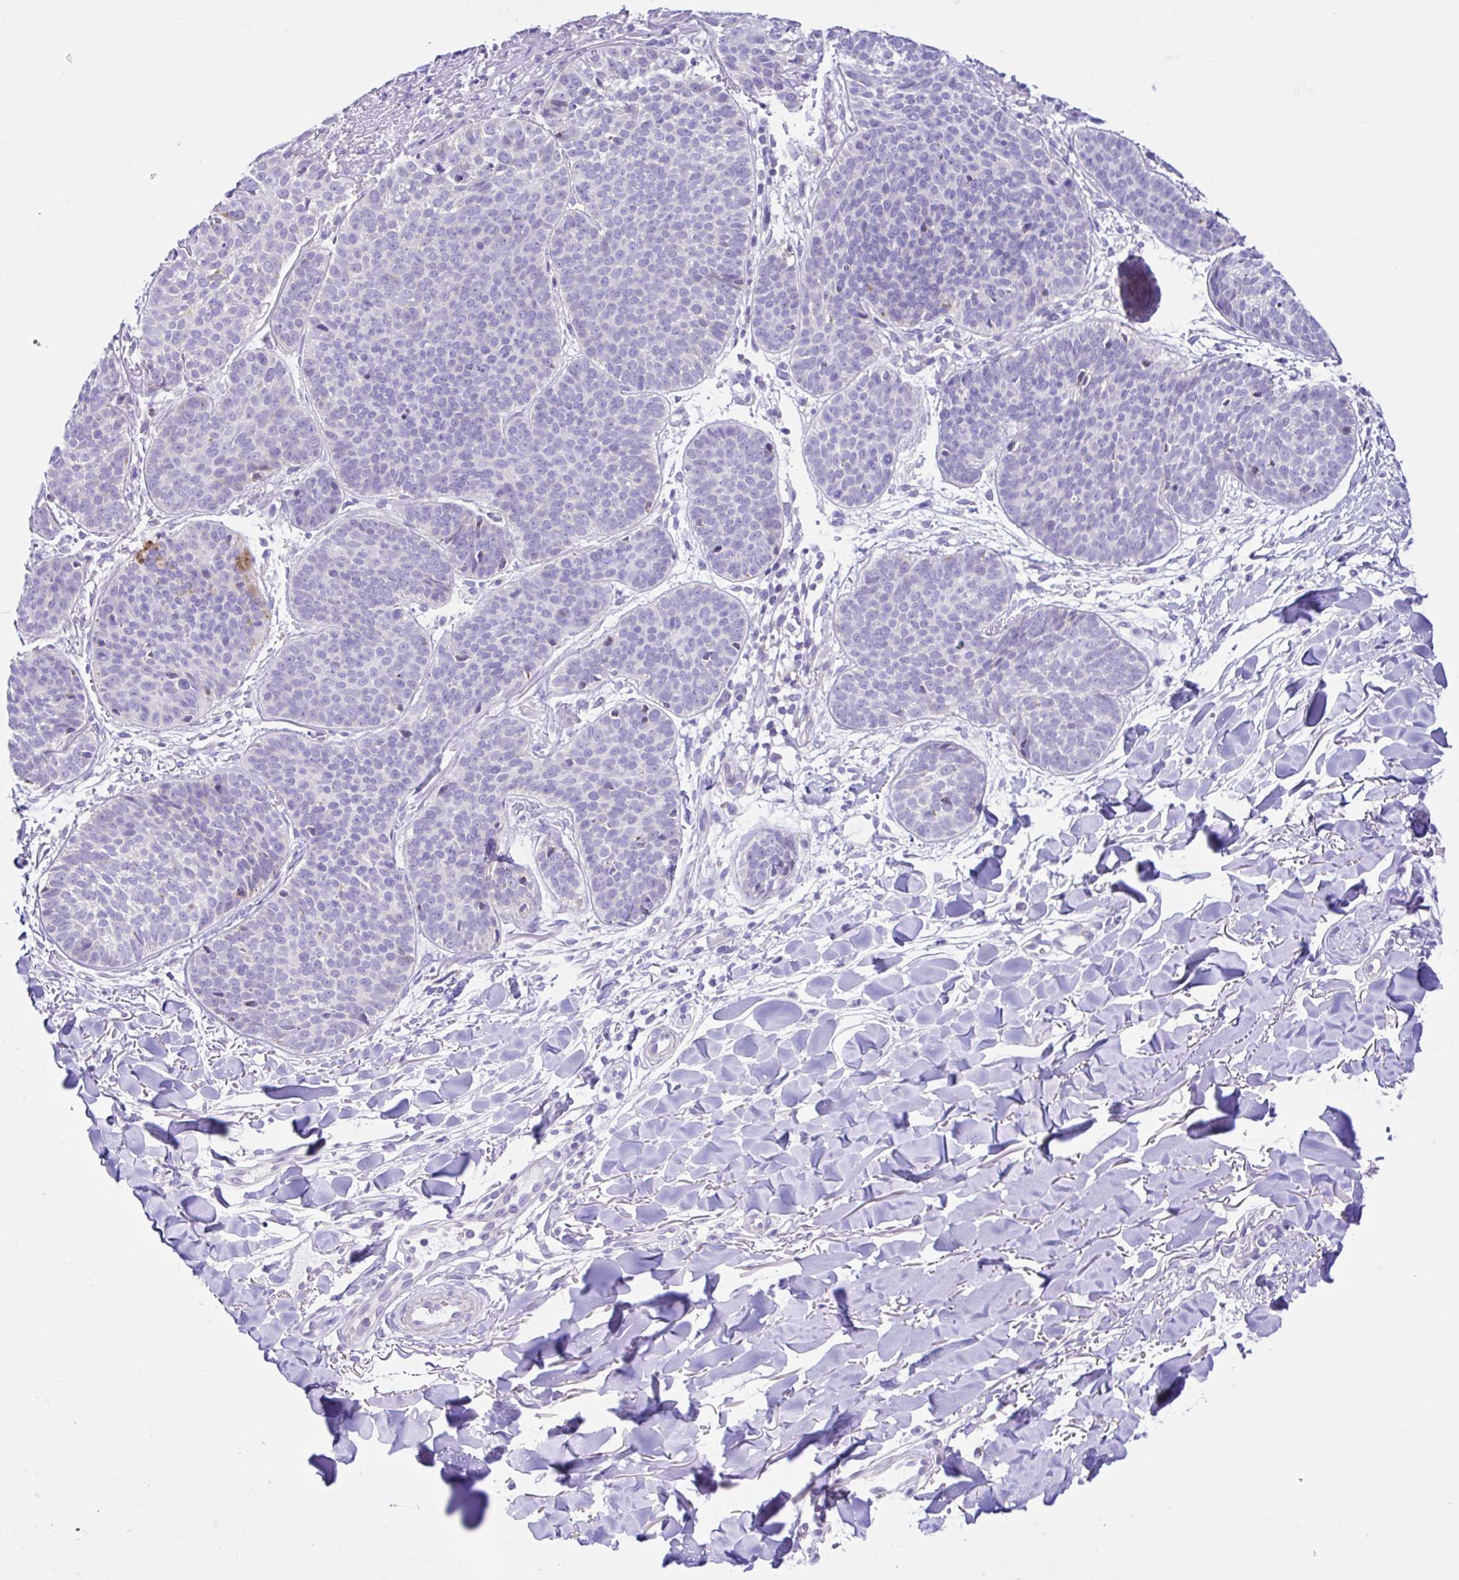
{"staining": {"intensity": "negative", "quantity": "none", "location": "none"}, "tissue": "skin cancer", "cell_type": "Tumor cells", "image_type": "cancer", "snomed": [{"axis": "morphology", "description": "Basal cell carcinoma"}, {"axis": "topography", "description": "Skin"}, {"axis": "topography", "description": "Skin of neck"}, {"axis": "topography", "description": "Skin of shoulder"}, {"axis": "topography", "description": "Skin of back"}], "caption": "Immunohistochemistry image of skin cancer (basal cell carcinoma) stained for a protein (brown), which displays no staining in tumor cells.", "gene": "NDUFS2", "patient": {"sex": "male", "age": 80}}